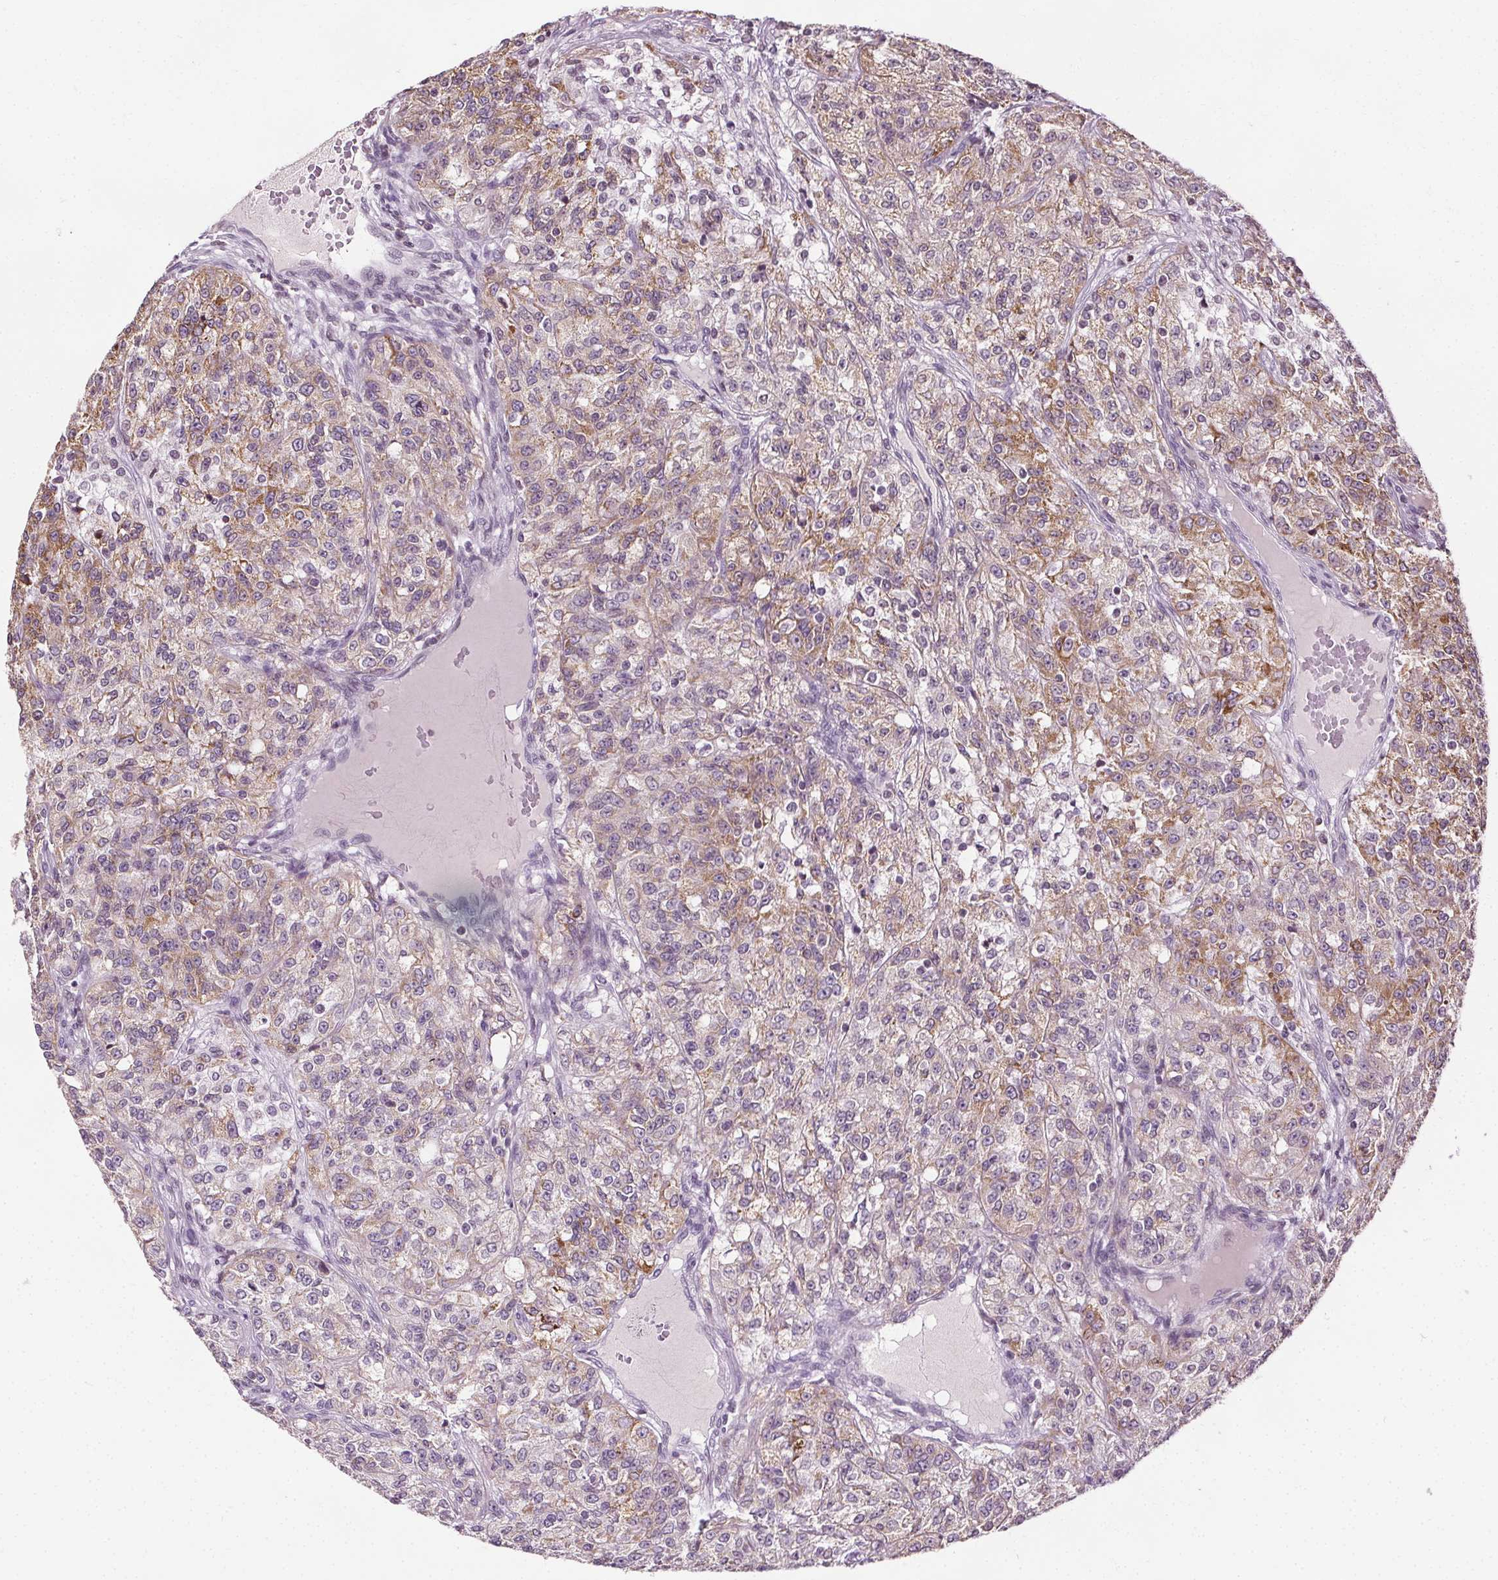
{"staining": {"intensity": "moderate", "quantity": "25%-75%", "location": "cytoplasmic/membranous"}, "tissue": "renal cancer", "cell_type": "Tumor cells", "image_type": "cancer", "snomed": [{"axis": "morphology", "description": "Adenocarcinoma, NOS"}, {"axis": "topography", "description": "Kidney"}], "caption": "Renal cancer (adenocarcinoma) stained for a protein demonstrates moderate cytoplasmic/membranous positivity in tumor cells.", "gene": "LFNG", "patient": {"sex": "female", "age": 63}}